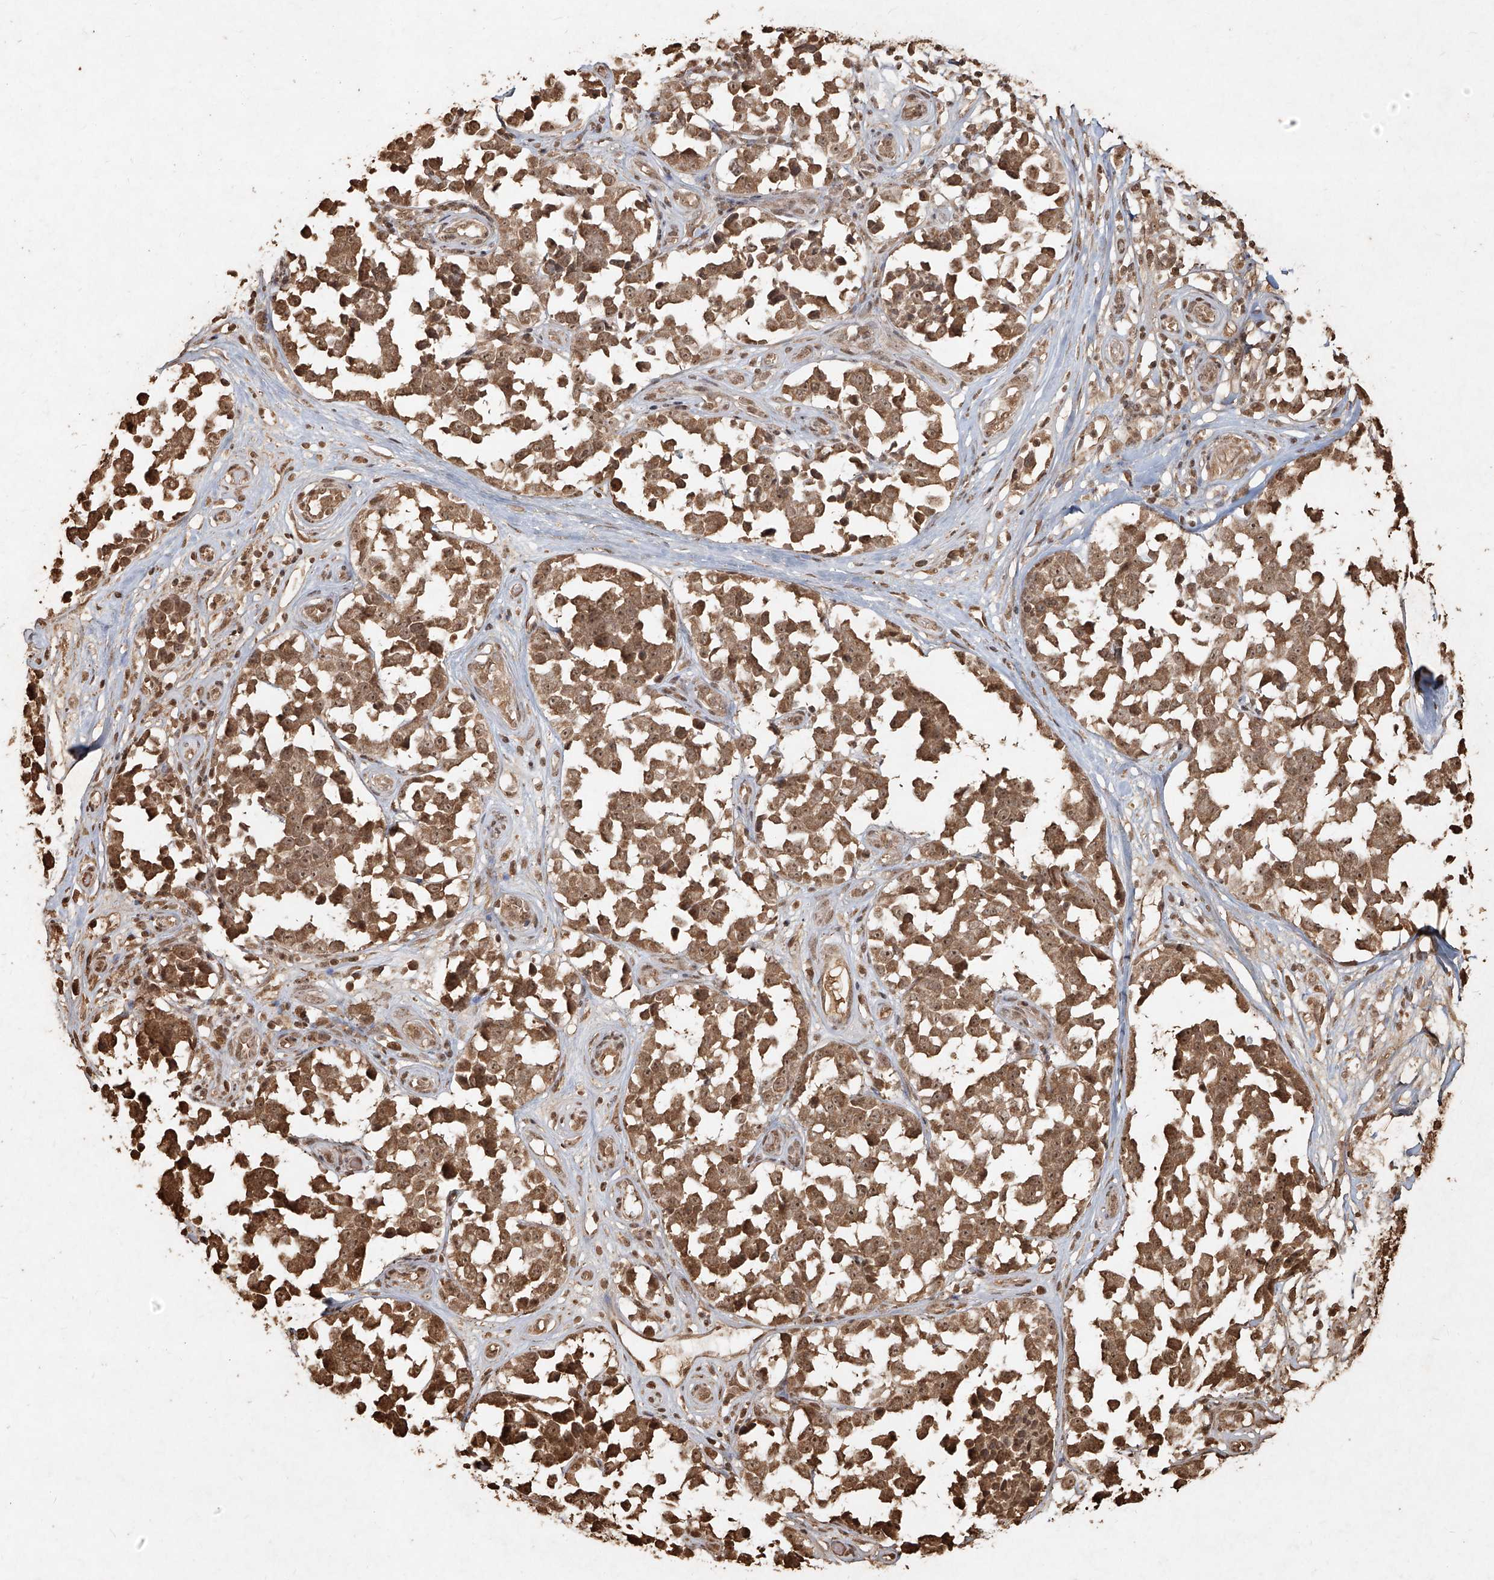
{"staining": {"intensity": "moderate", "quantity": ">75%", "location": "cytoplasmic/membranous,nuclear"}, "tissue": "melanoma", "cell_type": "Tumor cells", "image_type": "cancer", "snomed": [{"axis": "morphology", "description": "Malignant melanoma, NOS"}, {"axis": "topography", "description": "Skin"}], "caption": "Immunohistochemistry (IHC) micrograph of neoplastic tissue: melanoma stained using IHC reveals medium levels of moderate protein expression localized specifically in the cytoplasmic/membranous and nuclear of tumor cells, appearing as a cytoplasmic/membranous and nuclear brown color.", "gene": "UBE2K", "patient": {"sex": "female", "age": 64}}